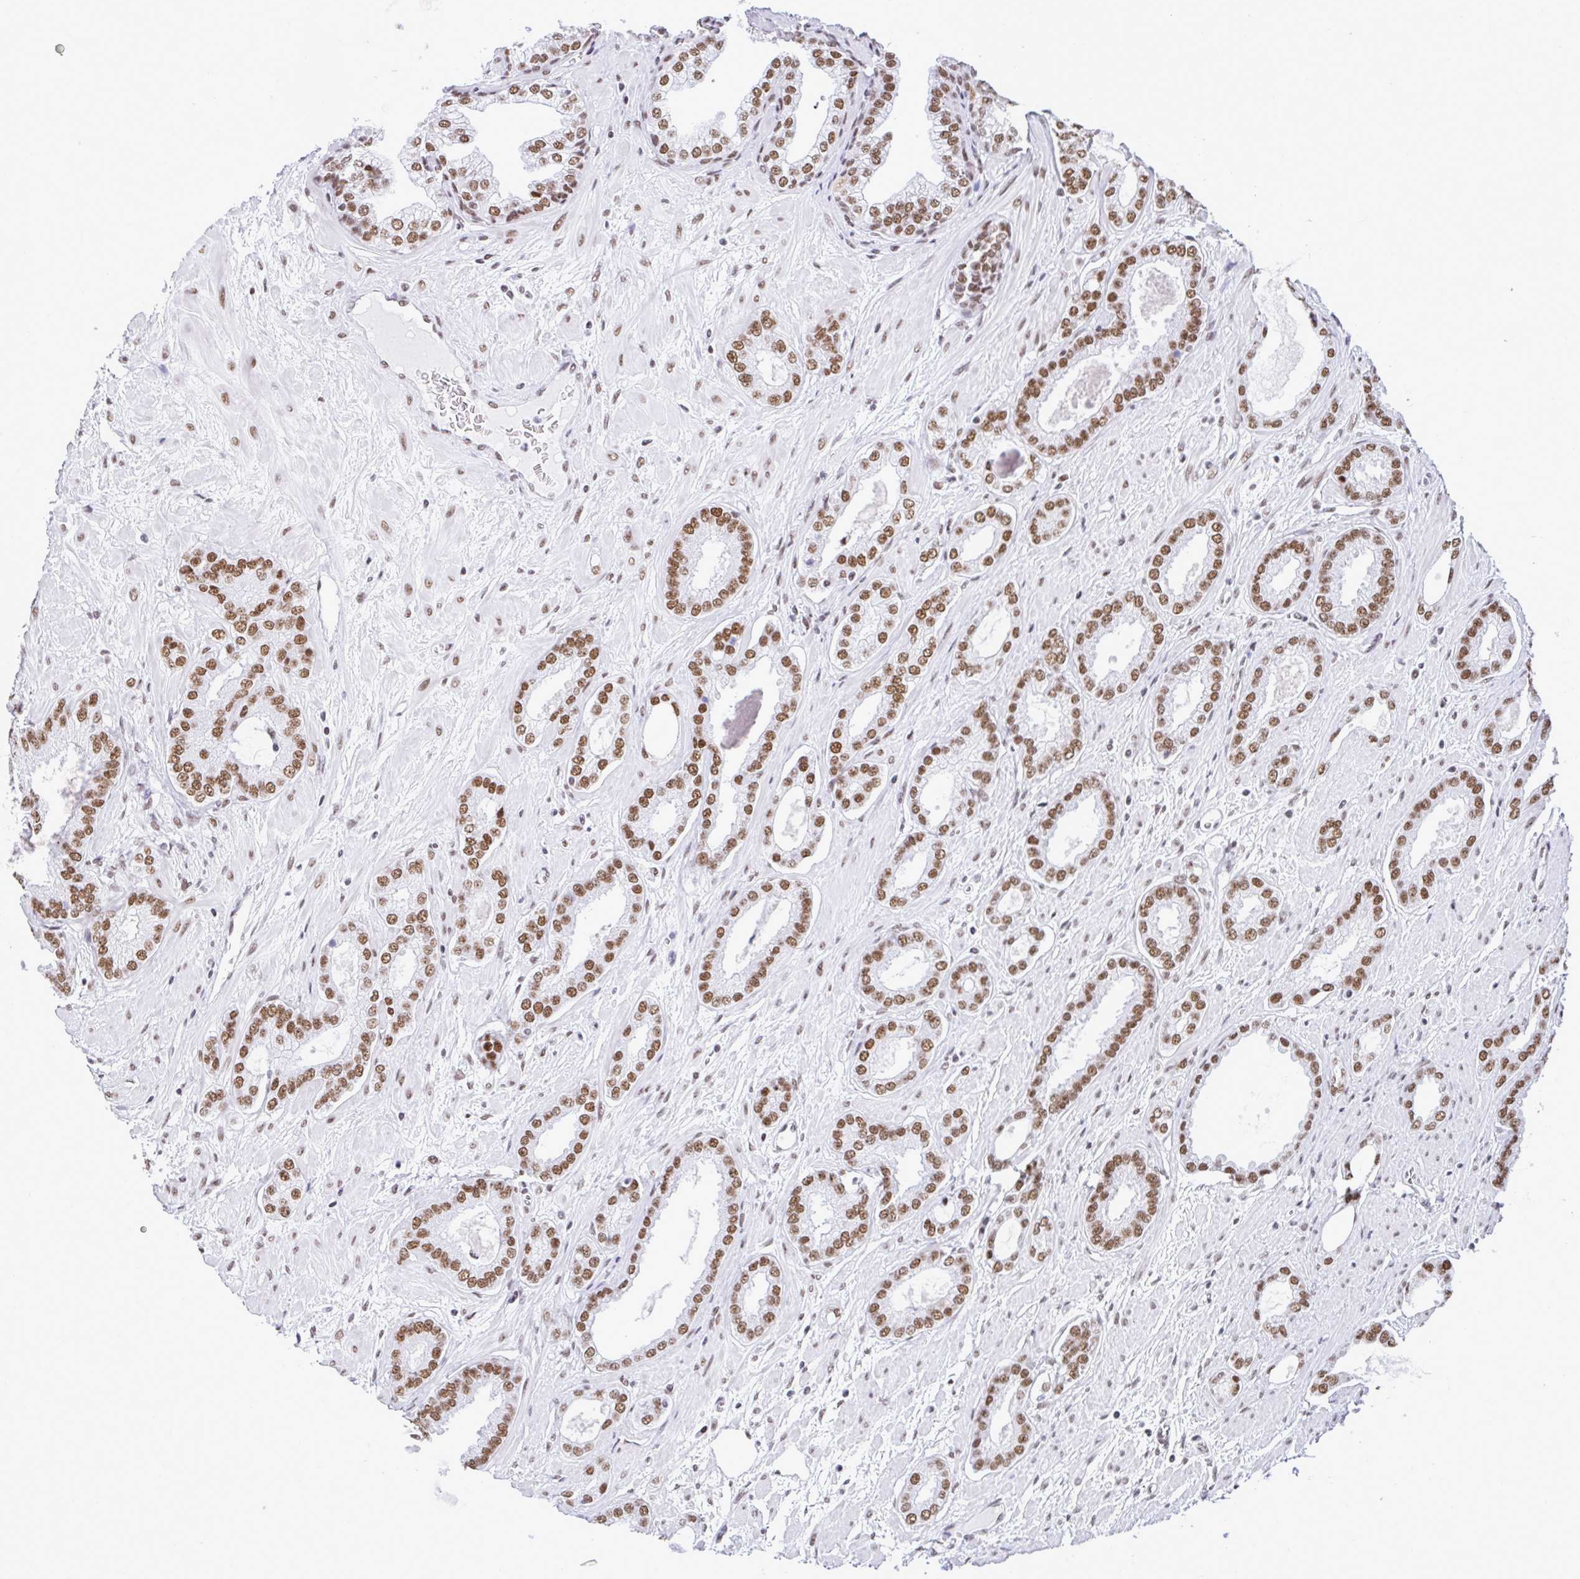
{"staining": {"intensity": "moderate", "quantity": ">75%", "location": "nuclear"}, "tissue": "prostate cancer", "cell_type": "Tumor cells", "image_type": "cancer", "snomed": [{"axis": "morphology", "description": "Adenocarcinoma, High grade"}, {"axis": "topography", "description": "Prostate"}], "caption": "Moderate nuclear protein expression is present in about >75% of tumor cells in high-grade adenocarcinoma (prostate).", "gene": "DDX52", "patient": {"sex": "male", "age": 58}}